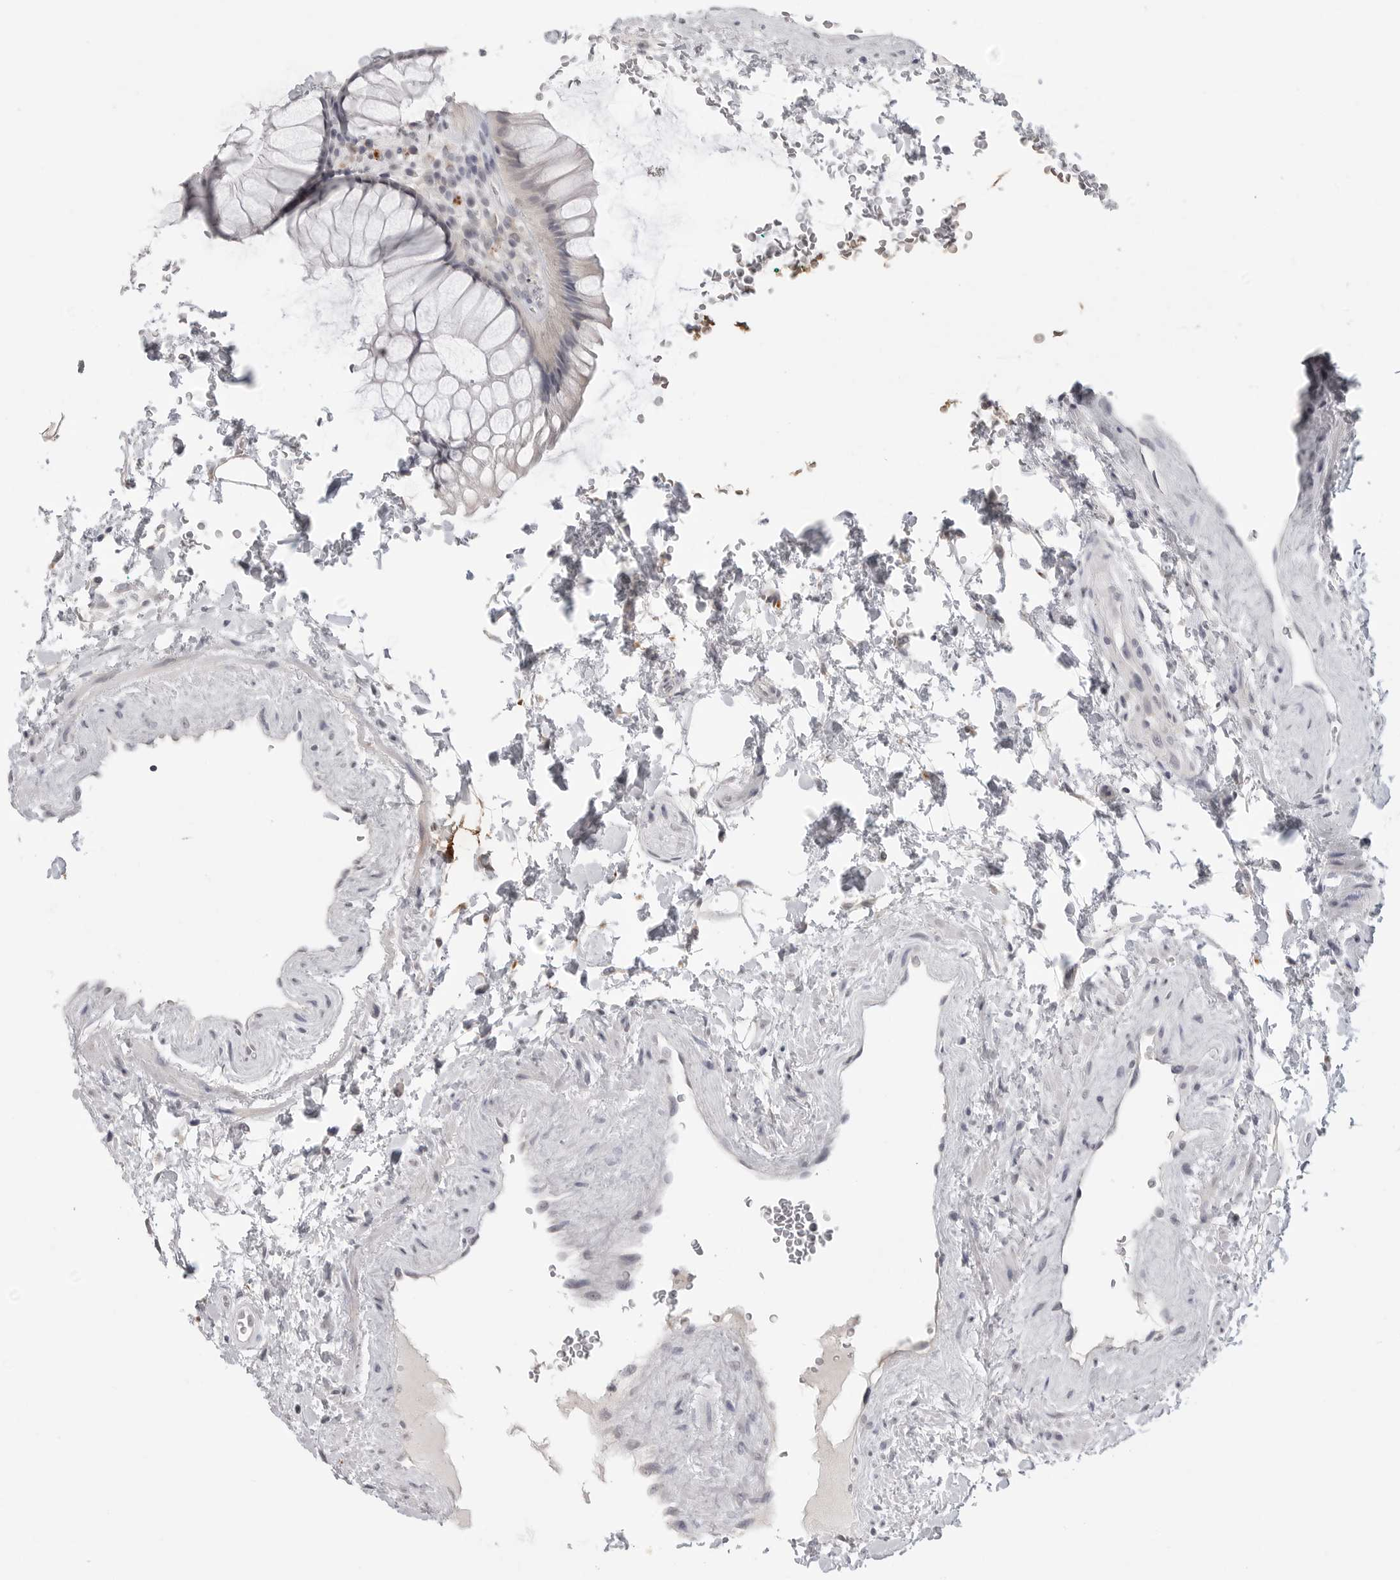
{"staining": {"intensity": "negative", "quantity": "none", "location": "none"}, "tissue": "rectum", "cell_type": "Glandular cells", "image_type": "normal", "snomed": [{"axis": "morphology", "description": "Normal tissue, NOS"}, {"axis": "topography", "description": "Rectum"}], "caption": "Immunohistochemical staining of benign human rectum demonstrates no significant staining in glandular cells.", "gene": "PRSS1", "patient": {"sex": "male", "age": 51}}